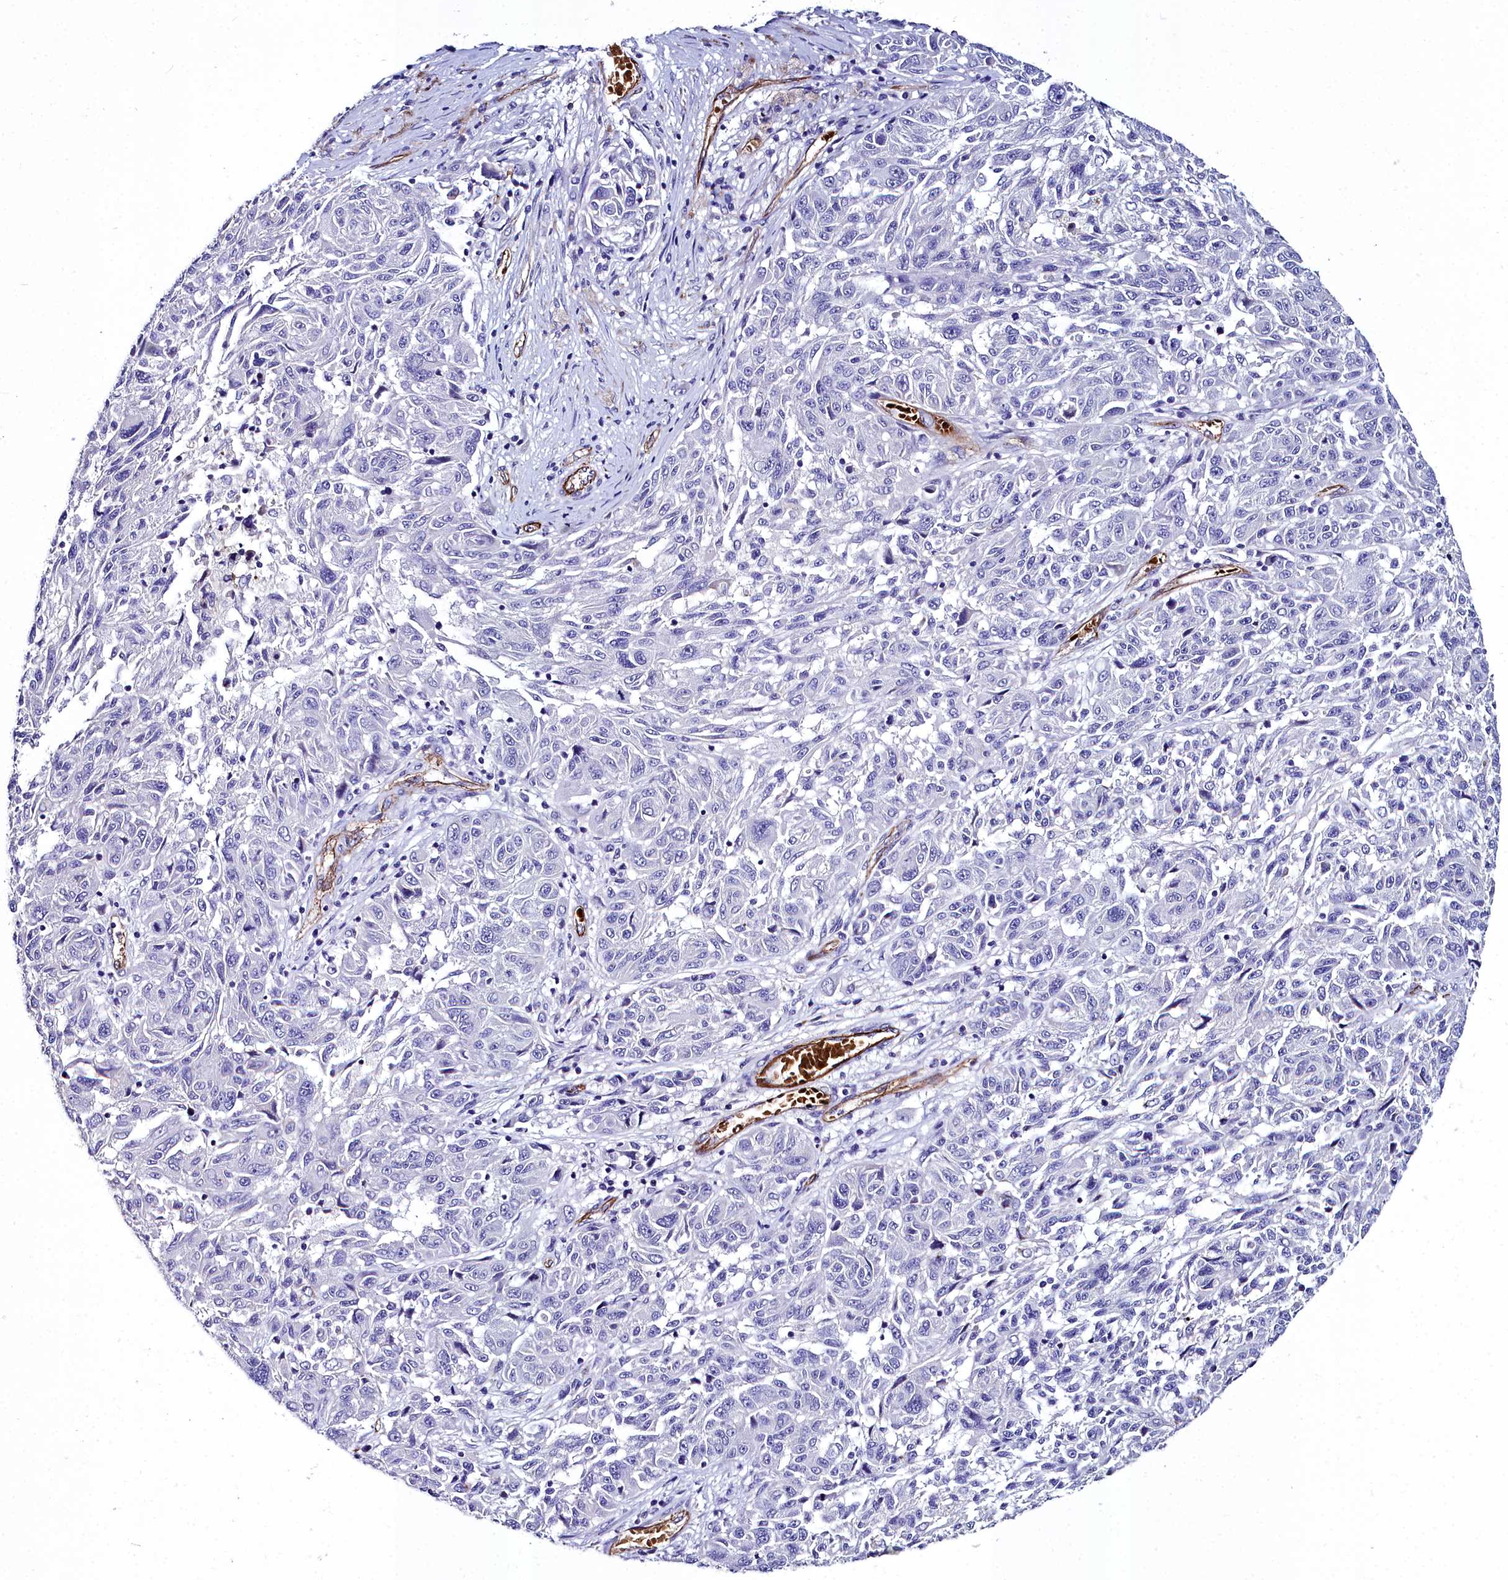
{"staining": {"intensity": "negative", "quantity": "none", "location": "none"}, "tissue": "melanoma", "cell_type": "Tumor cells", "image_type": "cancer", "snomed": [{"axis": "morphology", "description": "Malignant melanoma, NOS"}, {"axis": "topography", "description": "Skin"}], "caption": "Tumor cells are negative for brown protein staining in malignant melanoma. (Stains: DAB immunohistochemistry with hematoxylin counter stain, Microscopy: brightfield microscopy at high magnification).", "gene": "CYP4F11", "patient": {"sex": "male", "age": 53}}